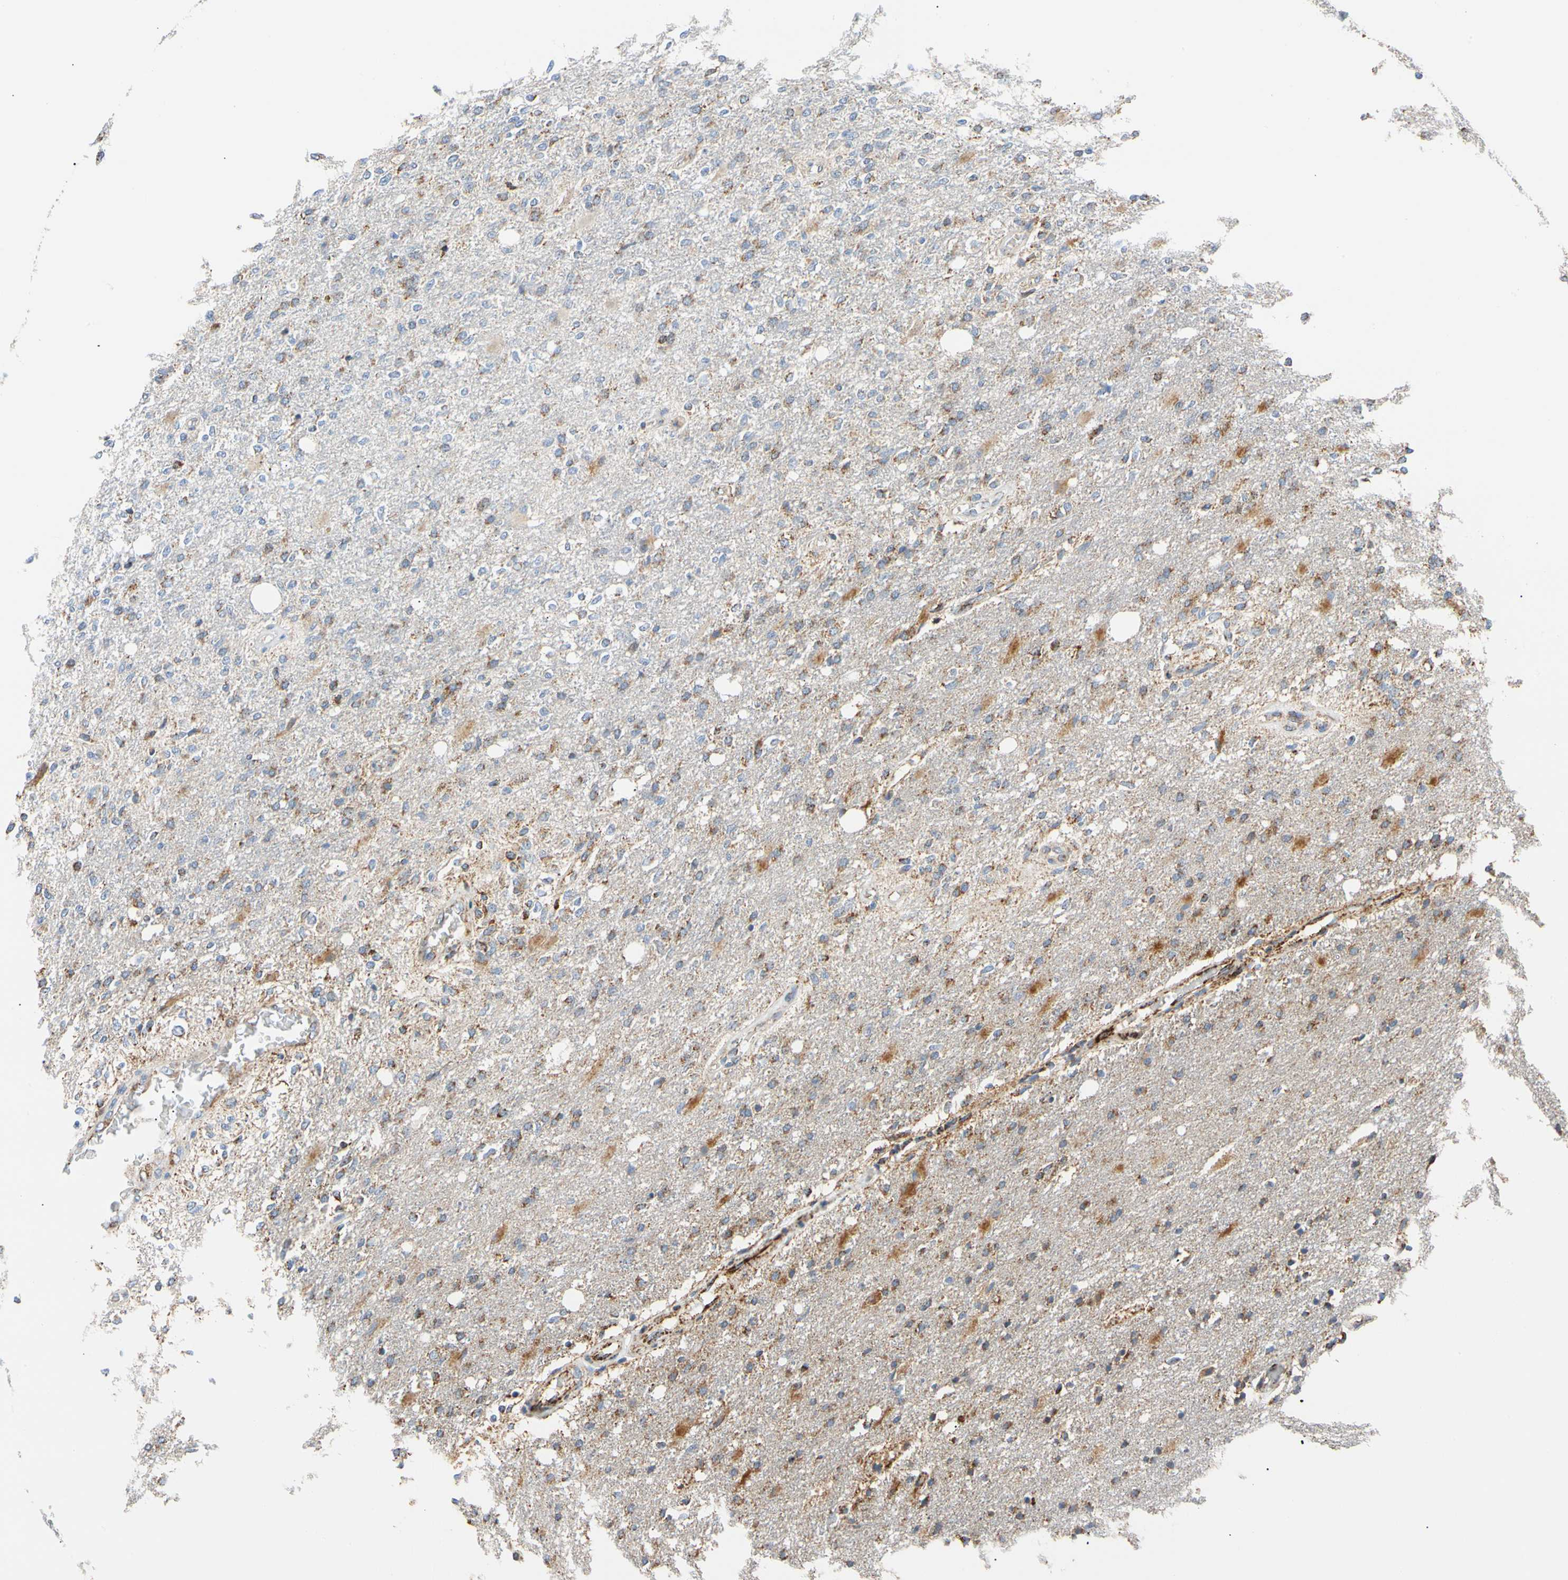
{"staining": {"intensity": "moderate", "quantity": "25%-75%", "location": "cytoplasmic/membranous"}, "tissue": "glioma", "cell_type": "Tumor cells", "image_type": "cancer", "snomed": [{"axis": "morphology", "description": "Normal tissue, NOS"}, {"axis": "morphology", "description": "Glioma, malignant, High grade"}, {"axis": "topography", "description": "Cerebral cortex"}], "caption": "Approximately 25%-75% of tumor cells in human malignant high-grade glioma show moderate cytoplasmic/membranous protein staining as visualized by brown immunohistochemical staining.", "gene": "ACAT1", "patient": {"sex": "male", "age": 77}}